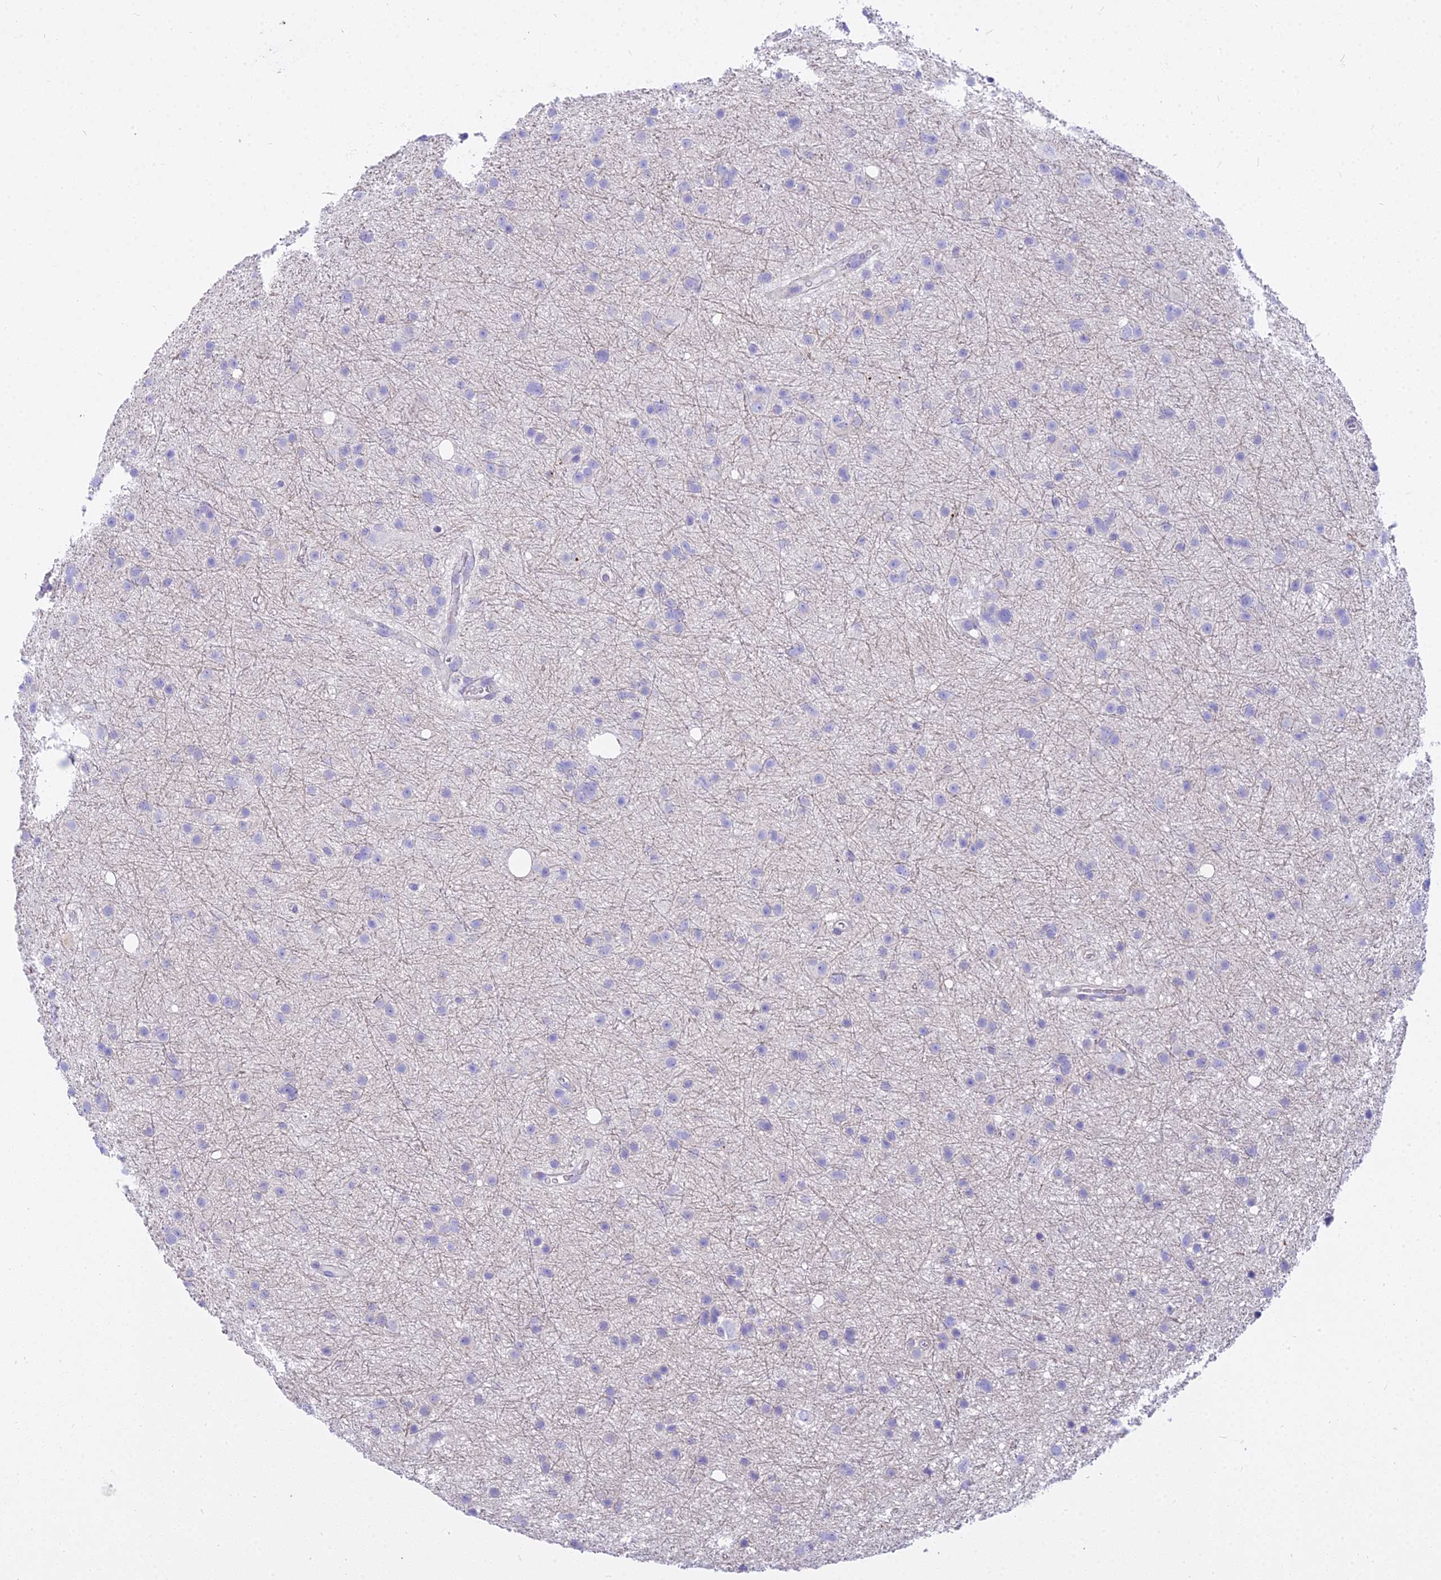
{"staining": {"intensity": "negative", "quantity": "none", "location": "none"}, "tissue": "glioma", "cell_type": "Tumor cells", "image_type": "cancer", "snomed": [{"axis": "morphology", "description": "Glioma, malignant, Low grade"}, {"axis": "topography", "description": "Cerebral cortex"}], "caption": "DAB (3,3'-diaminobenzidine) immunohistochemical staining of human glioma exhibits no significant positivity in tumor cells.", "gene": "SMIM24", "patient": {"sex": "female", "age": 39}}